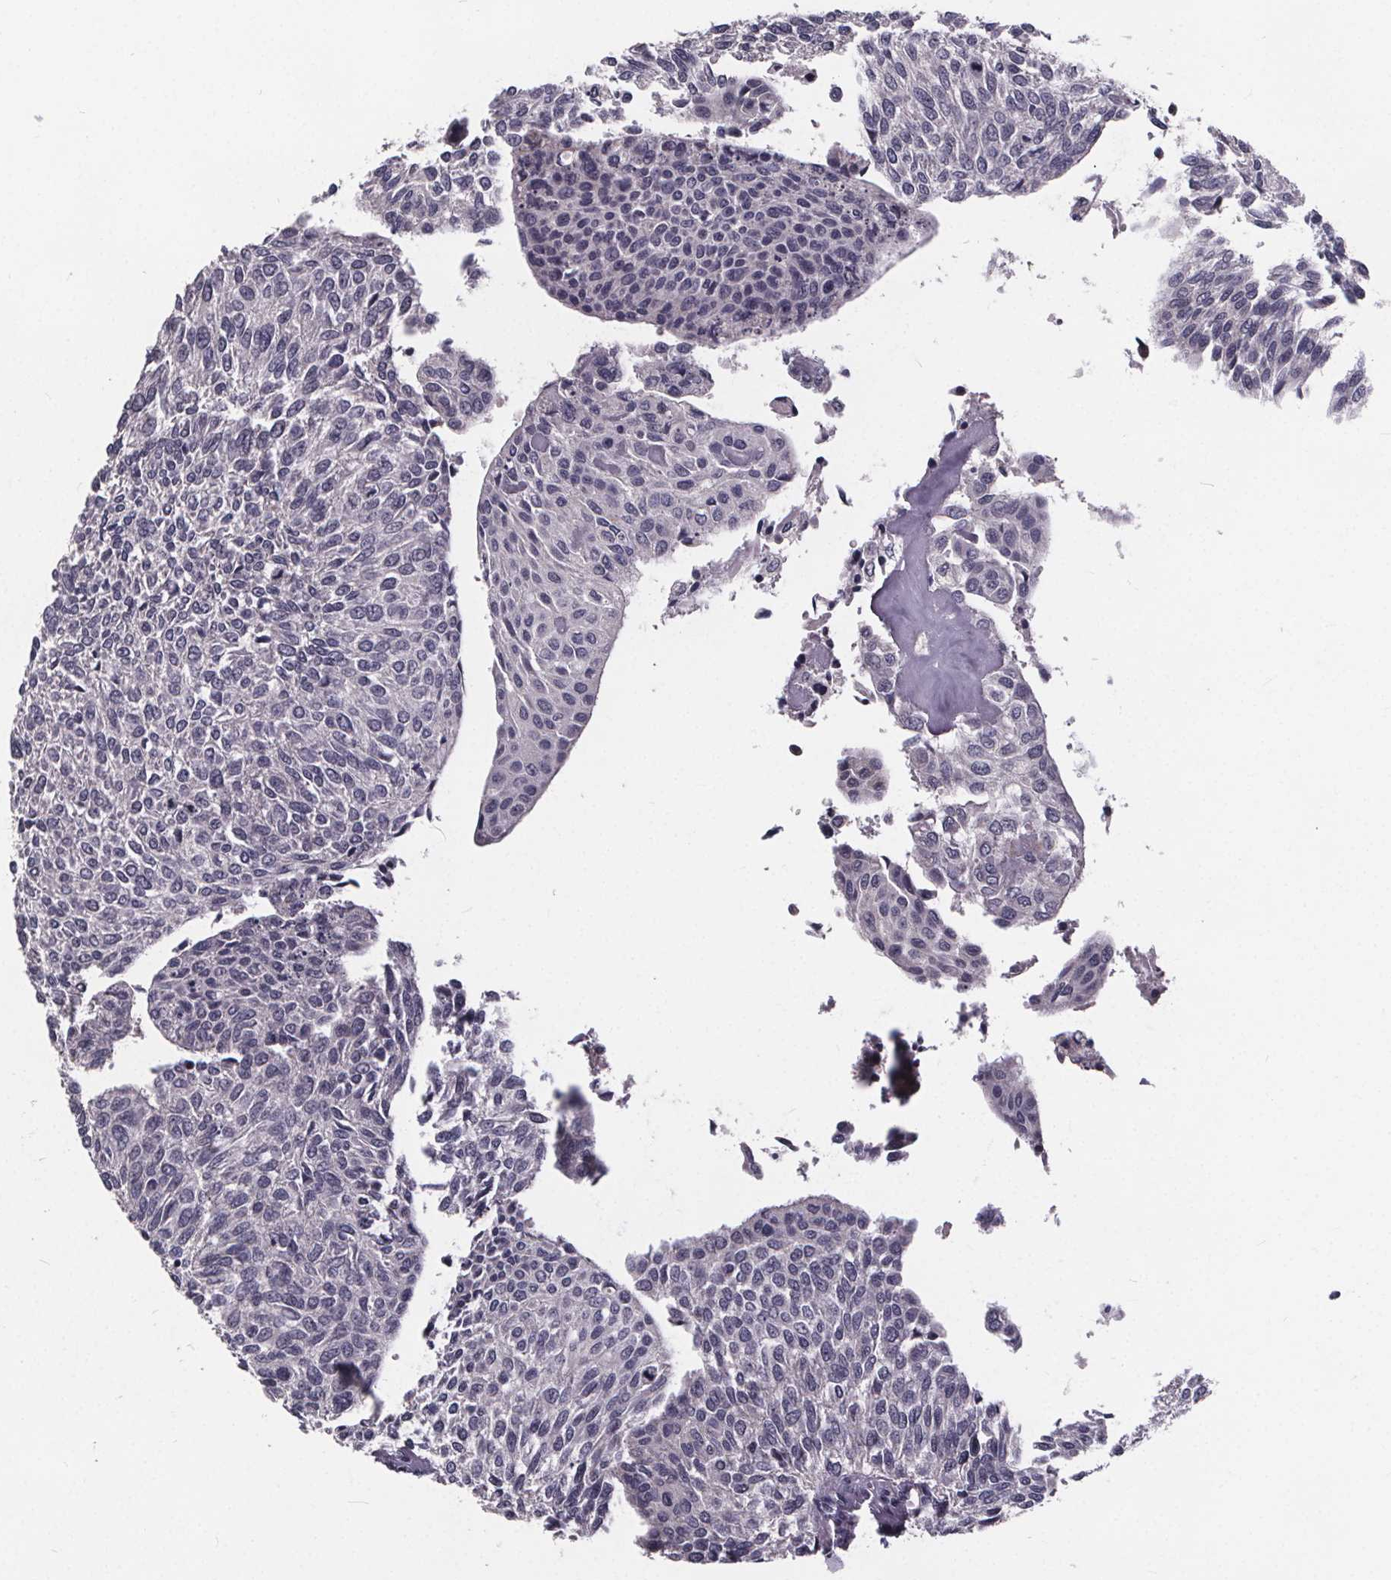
{"staining": {"intensity": "negative", "quantity": "none", "location": "none"}, "tissue": "urothelial cancer", "cell_type": "Tumor cells", "image_type": "cancer", "snomed": [{"axis": "morphology", "description": "Urothelial carcinoma, NOS"}, {"axis": "topography", "description": "Urinary bladder"}], "caption": "Tumor cells are negative for brown protein staining in urothelial cancer. (DAB (3,3'-diaminobenzidine) immunohistochemistry with hematoxylin counter stain).", "gene": "FAM181B", "patient": {"sex": "male", "age": 55}}